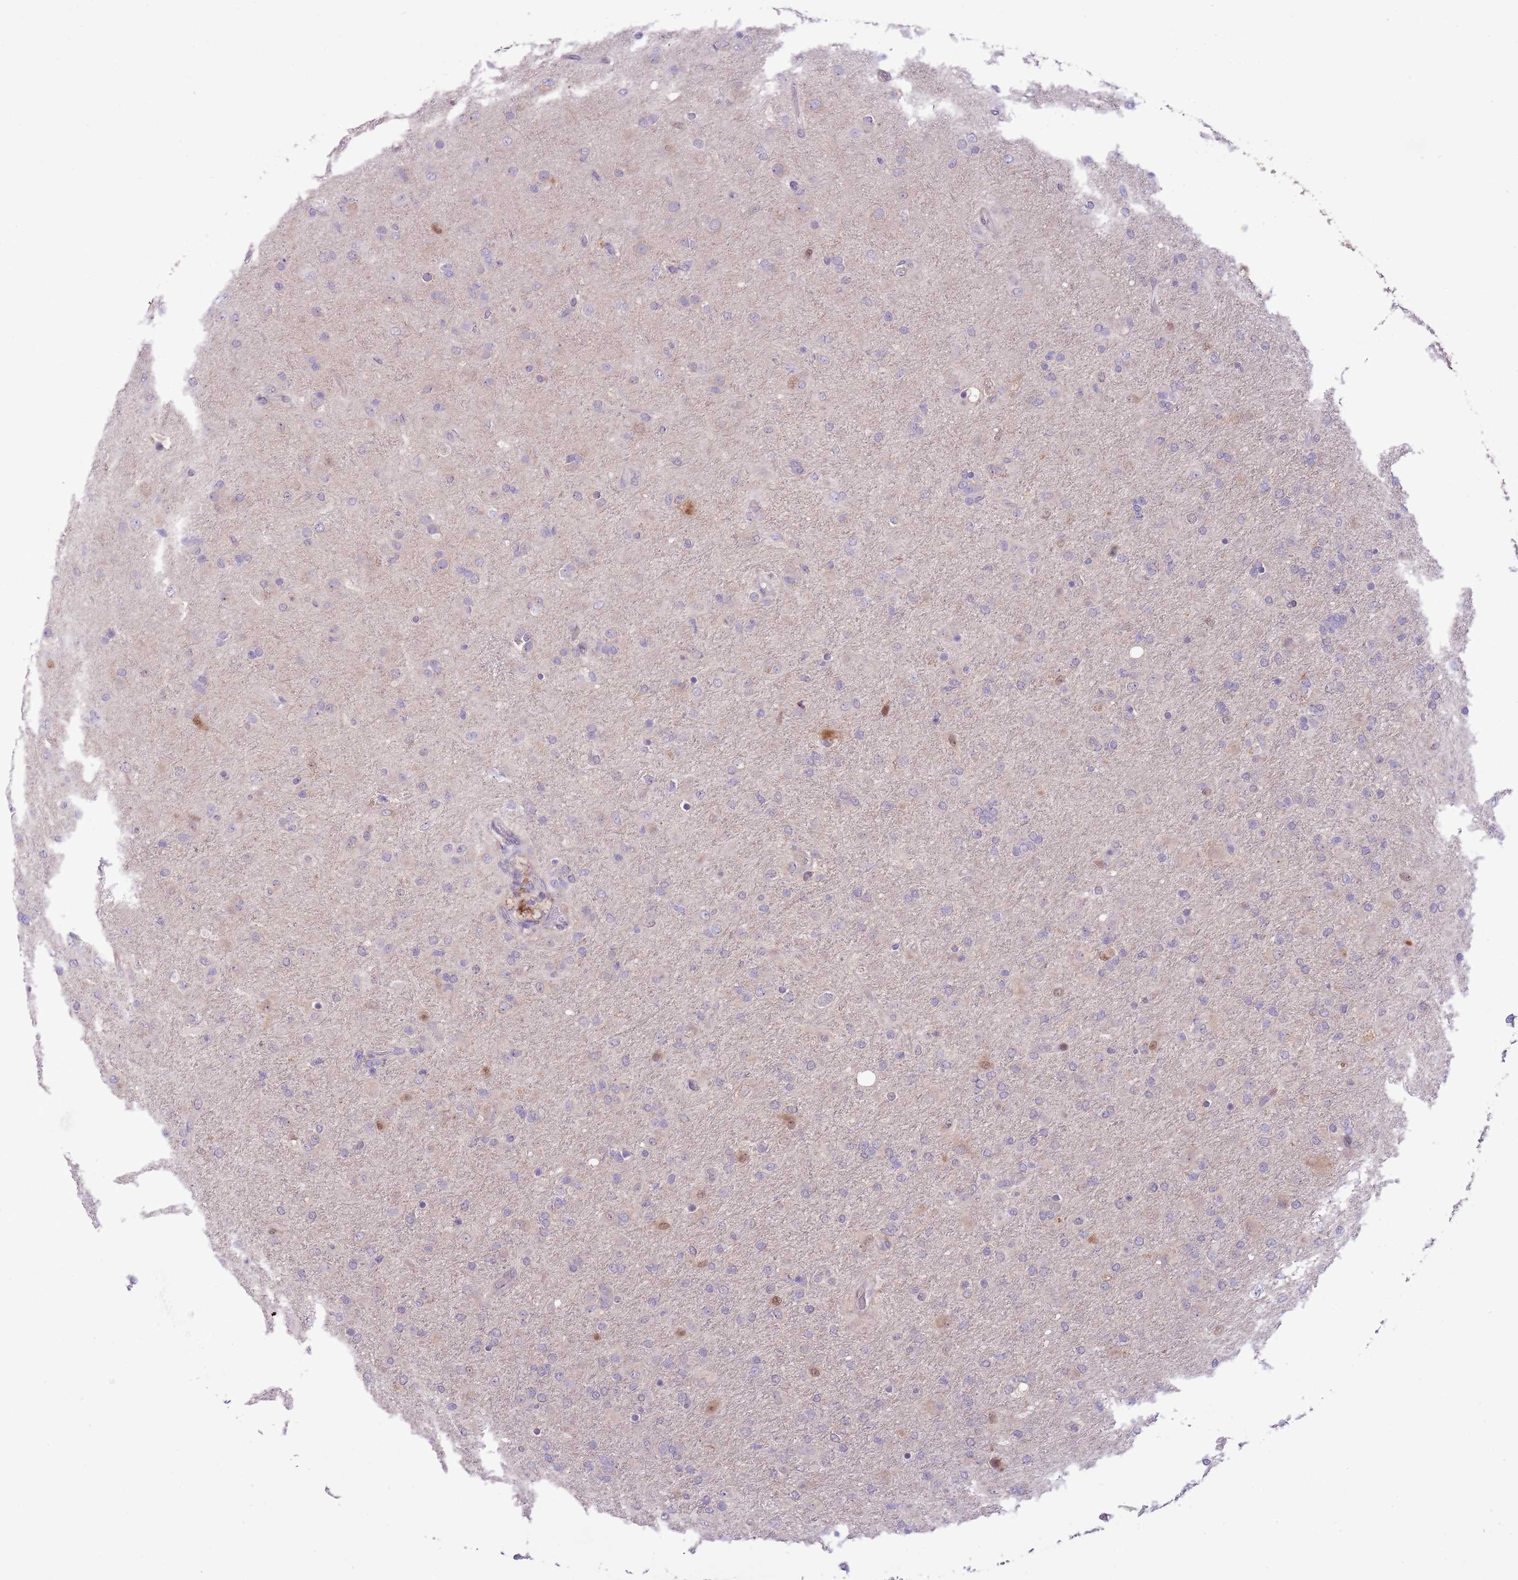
{"staining": {"intensity": "moderate", "quantity": "<25%", "location": "nuclear"}, "tissue": "glioma", "cell_type": "Tumor cells", "image_type": "cancer", "snomed": [{"axis": "morphology", "description": "Glioma, malignant, Low grade"}, {"axis": "topography", "description": "Brain"}], "caption": "A brown stain highlights moderate nuclear staining of a protein in glioma tumor cells. The staining is performed using DAB brown chromogen to label protein expression. The nuclei are counter-stained blue using hematoxylin.", "gene": "CCND2", "patient": {"sex": "male", "age": 65}}